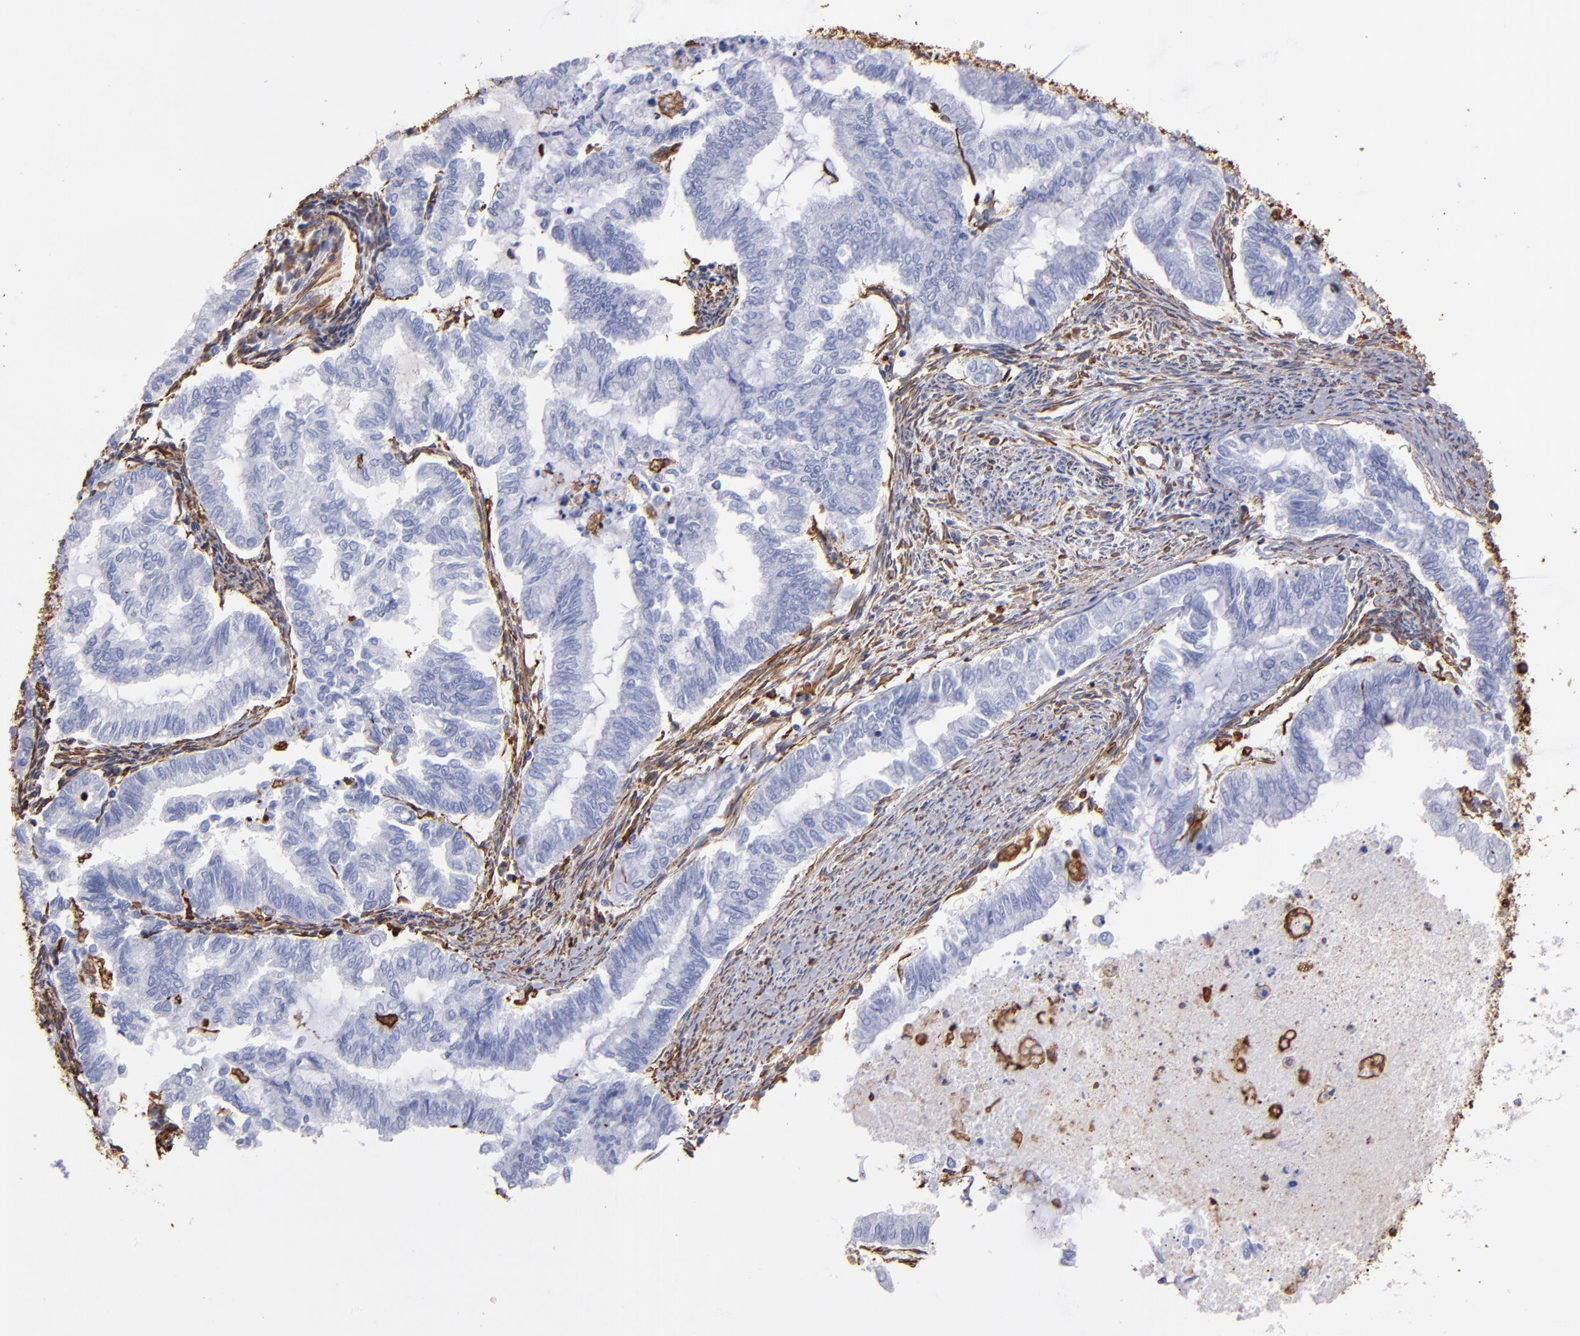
{"staining": {"intensity": "negative", "quantity": "none", "location": "none"}, "tissue": "endometrial cancer", "cell_type": "Tumor cells", "image_type": "cancer", "snomed": [{"axis": "morphology", "description": "Adenocarcinoma, NOS"}, {"axis": "topography", "description": "Endometrium"}], "caption": "DAB (3,3'-diaminobenzidine) immunohistochemical staining of human adenocarcinoma (endometrial) displays no significant positivity in tumor cells.", "gene": "VIM", "patient": {"sex": "female", "age": 79}}